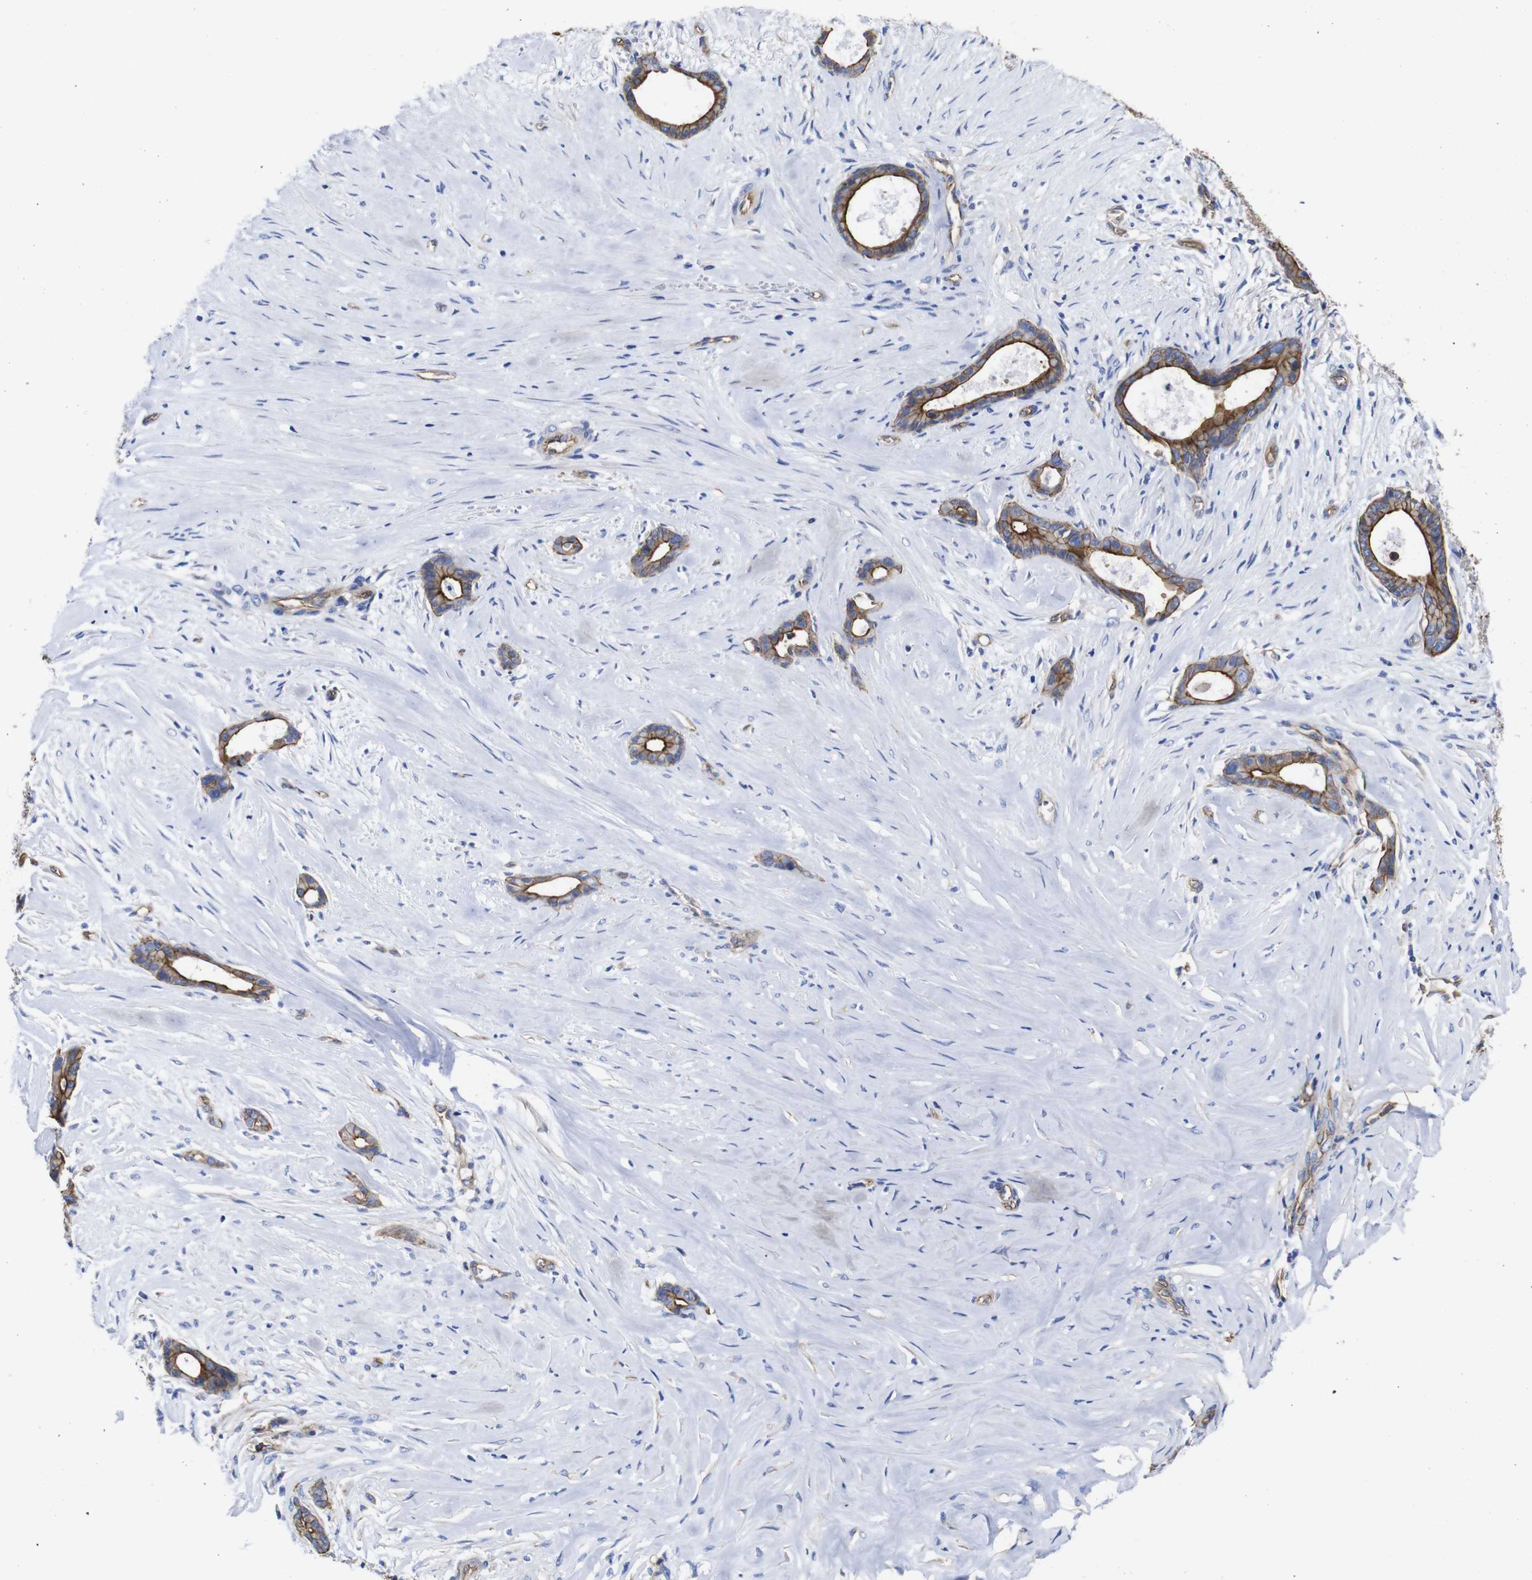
{"staining": {"intensity": "moderate", "quantity": ">75%", "location": "cytoplasmic/membranous"}, "tissue": "liver cancer", "cell_type": "Tumor cells", "image_type": "cancer", "snomed": [{"axis": "morphology", "description": "Cholangiocarcinoma"}, {"axis": "topography", "description": "Liver"}], "caption": "Tumor cells exhibit medium levels of moderate cytoplasmic/membranous positivity in about >75% of cells in liver cancer.", "gene": "SPTBN1", "patient": {"sex": "female", "age": 55}}